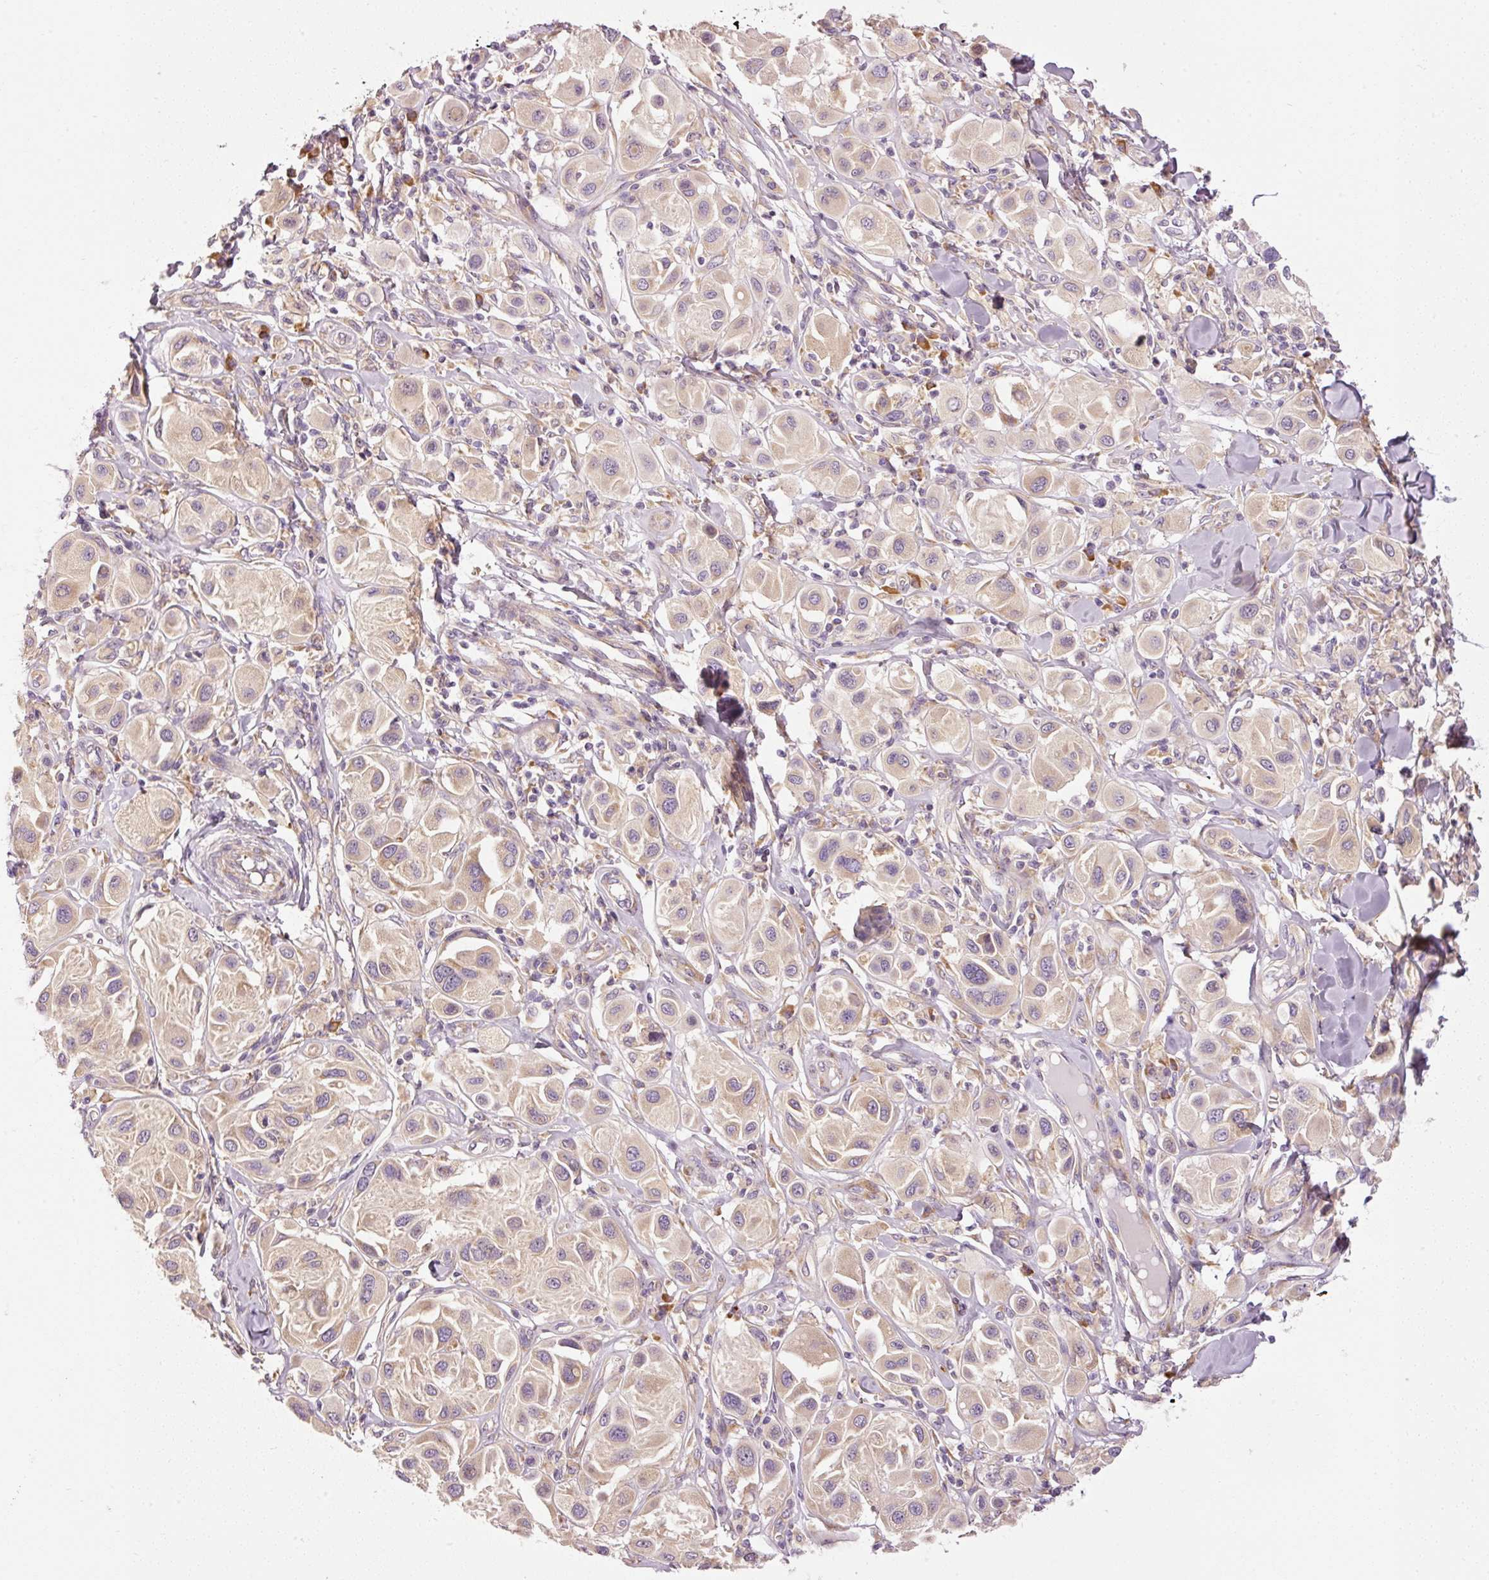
{"staining": {"intensity": "weak", "quantity": ">75%", "location": "cytoplasmic/membranous"}, "tissue": "melanoma", "cell_type": "Tumor cells", "image_type": "cancer", "snomed": [{"axis": "morphology", "description": "Malignant melanoma, Metastatic site"}, {"axis": "topography", "description": "Skin"}], "caption": "Immunohistochemistry (IHC) photomicrograph of neoplastic tissue: human melanoma stained using immunohistochemistry demonstrates low levels of weak protein expression localized specifically in the cytoplasmic/membranous of tumor cells, appearing as a cytoplasmic/membranous brown color.", "gene": "RPL10A", "patient": {"sex": "male", "age": 41}}